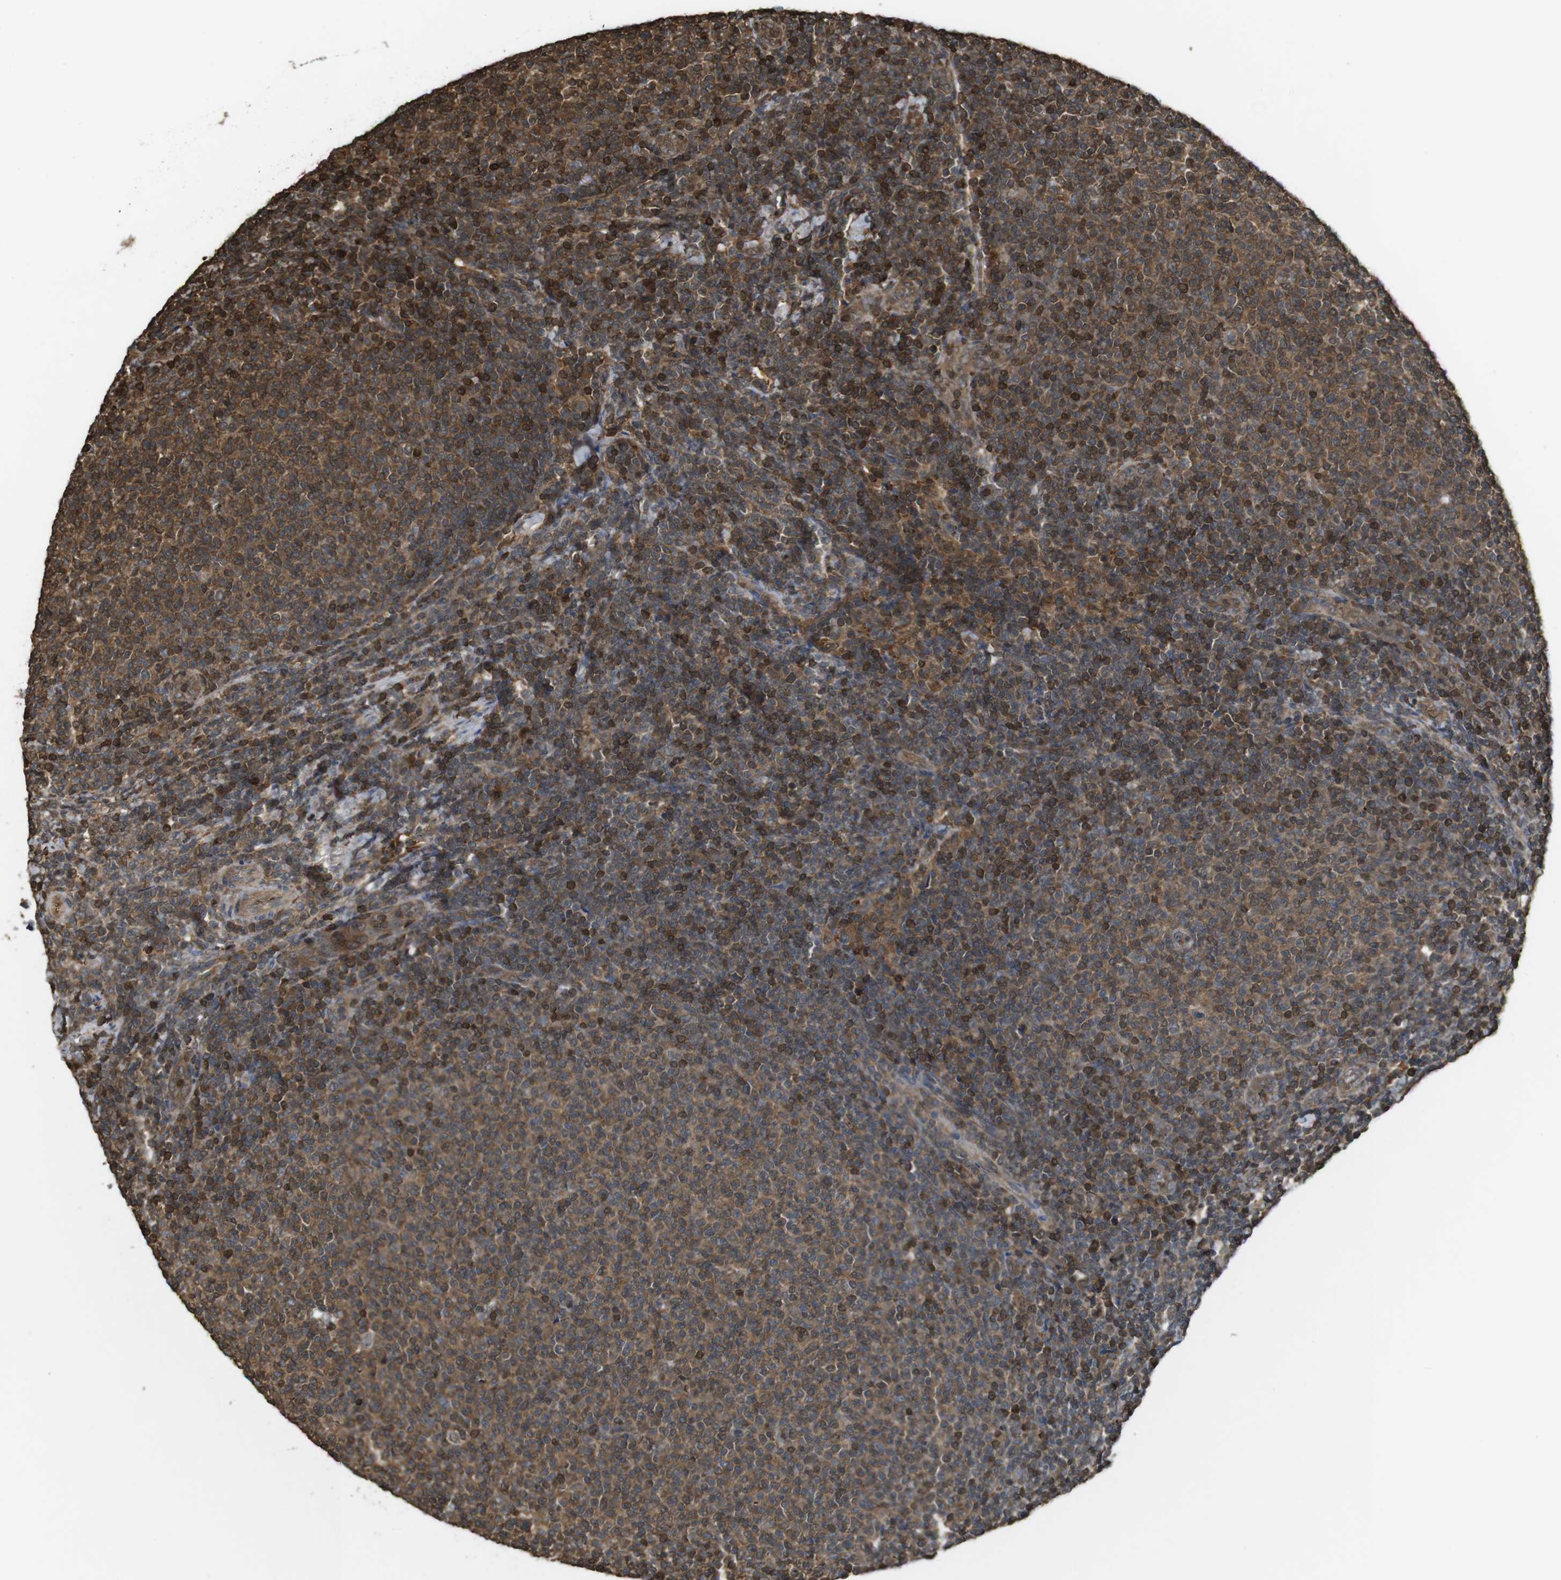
{"staining": {"intensity": "moderate", "quantity": ">75%", "location": "cytoplasmic/membranous,nuclear"}, "tissue": "lymphoma", "cell_type": "Tumor cells", "image_type": "cancer", "snomed": [{"axis": "morphology", "description": "Malignant lymphoma, non-Hodgkin's type, Low grade"}, {"axis": "topography", "description": "Lymph node"}], "caption": "Malignant lymphoma, non-Hodgkin's type (low-grade) tissue demonstrates moderate cytoplasmic/membranous and nuclear expression in approximately >75% of tumor cells, visualized by immunohistochemistry.", "gene": "ARHGDIA", "patient": {"sex": "male", "age": 66}}